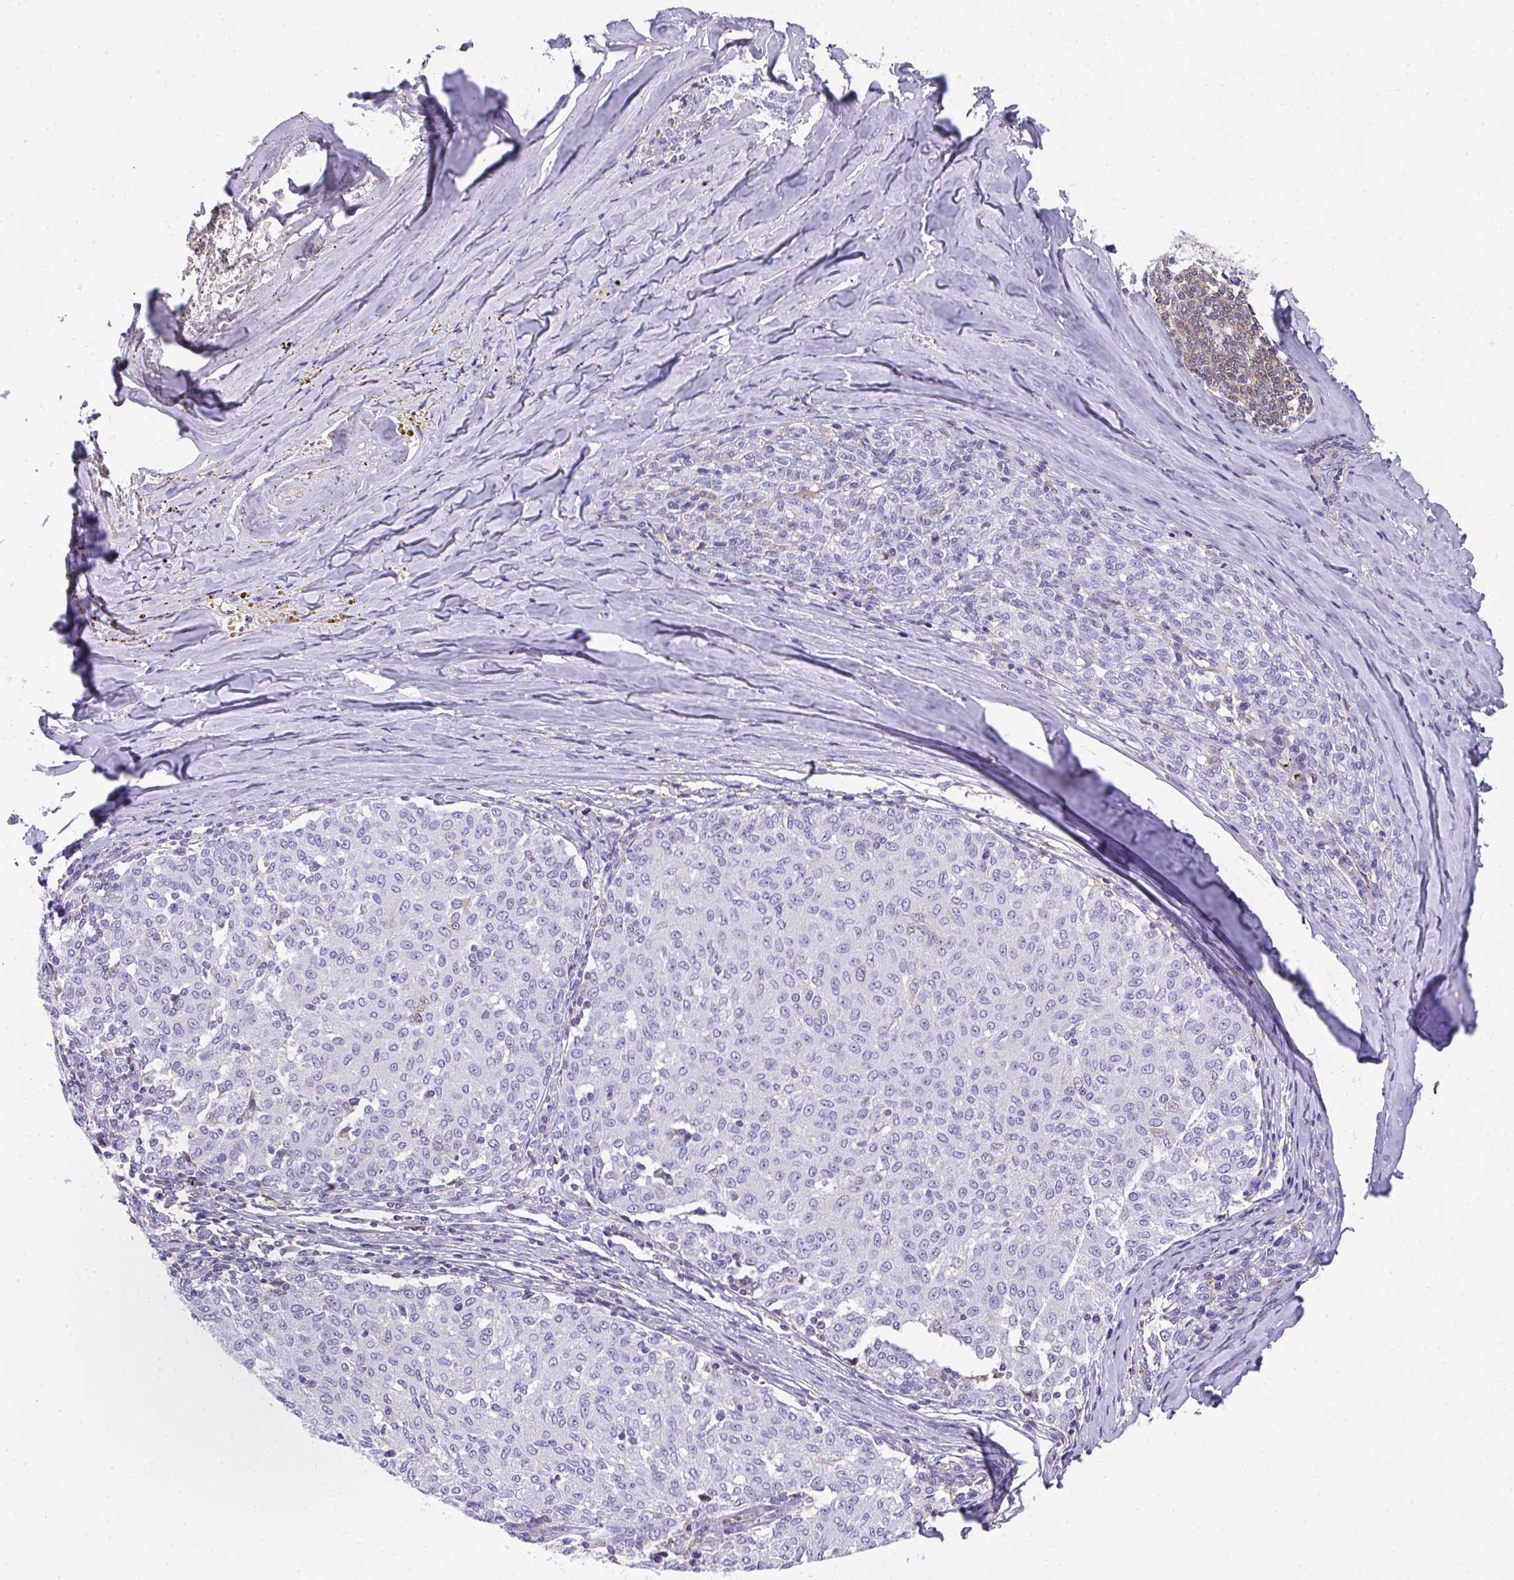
{"staining": {"intensity": "negative", "quantity": "none", "location": "none"}, "tissue": "melanoma", "cell_type": "Tumor cells", "image_type": "cancer", "snomed": [{"axis": "morphology", "description": "Malignant melanoma, NOS"}, {"axis": "topography", "description": "Skin"}], "caption": "Melanoma was stained to show a protein in brown. There is no significant expression in tumor cells.", "gene": "TNFAIP8", "patient": {"sex": "female", "age": 72}}